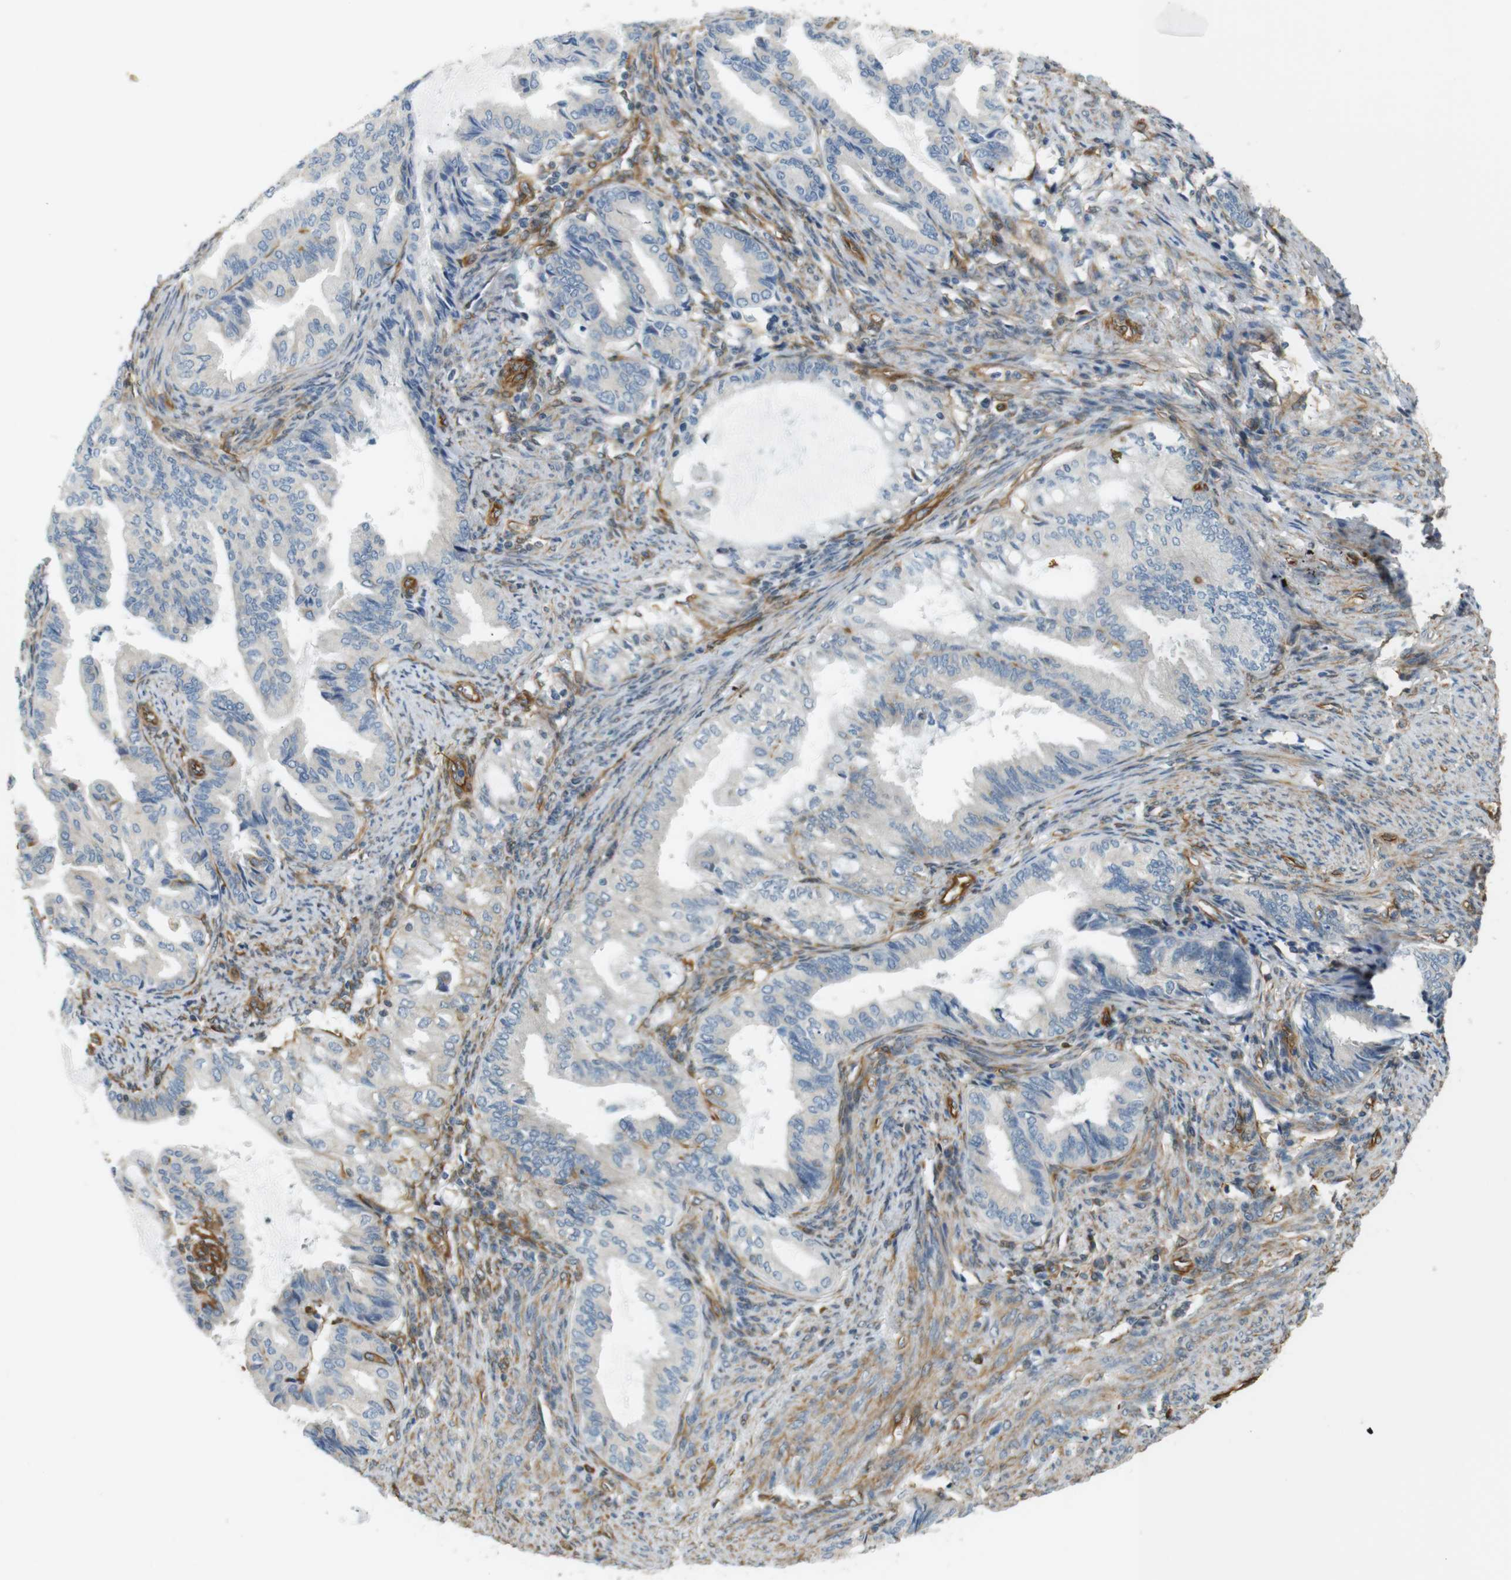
{"staining": {"intensity": "negative", "quantity": "none", "location": "none"}, "tissue": "endometrial cancer", "cell_type": "Tumor cells", "image_type": "cancer", "snomed": [{"axis": "morphology", "description": "Adenocarcinoma, NOS"}, {"axis": "topography", "description": "Endometrium"}], "caption": "The micrograph demonstrates no significant positivity in tumor cells of endometrial adenocarcinoma.", "gene": "CYTH3", "patient": {"sex": "female", "age": 86}}